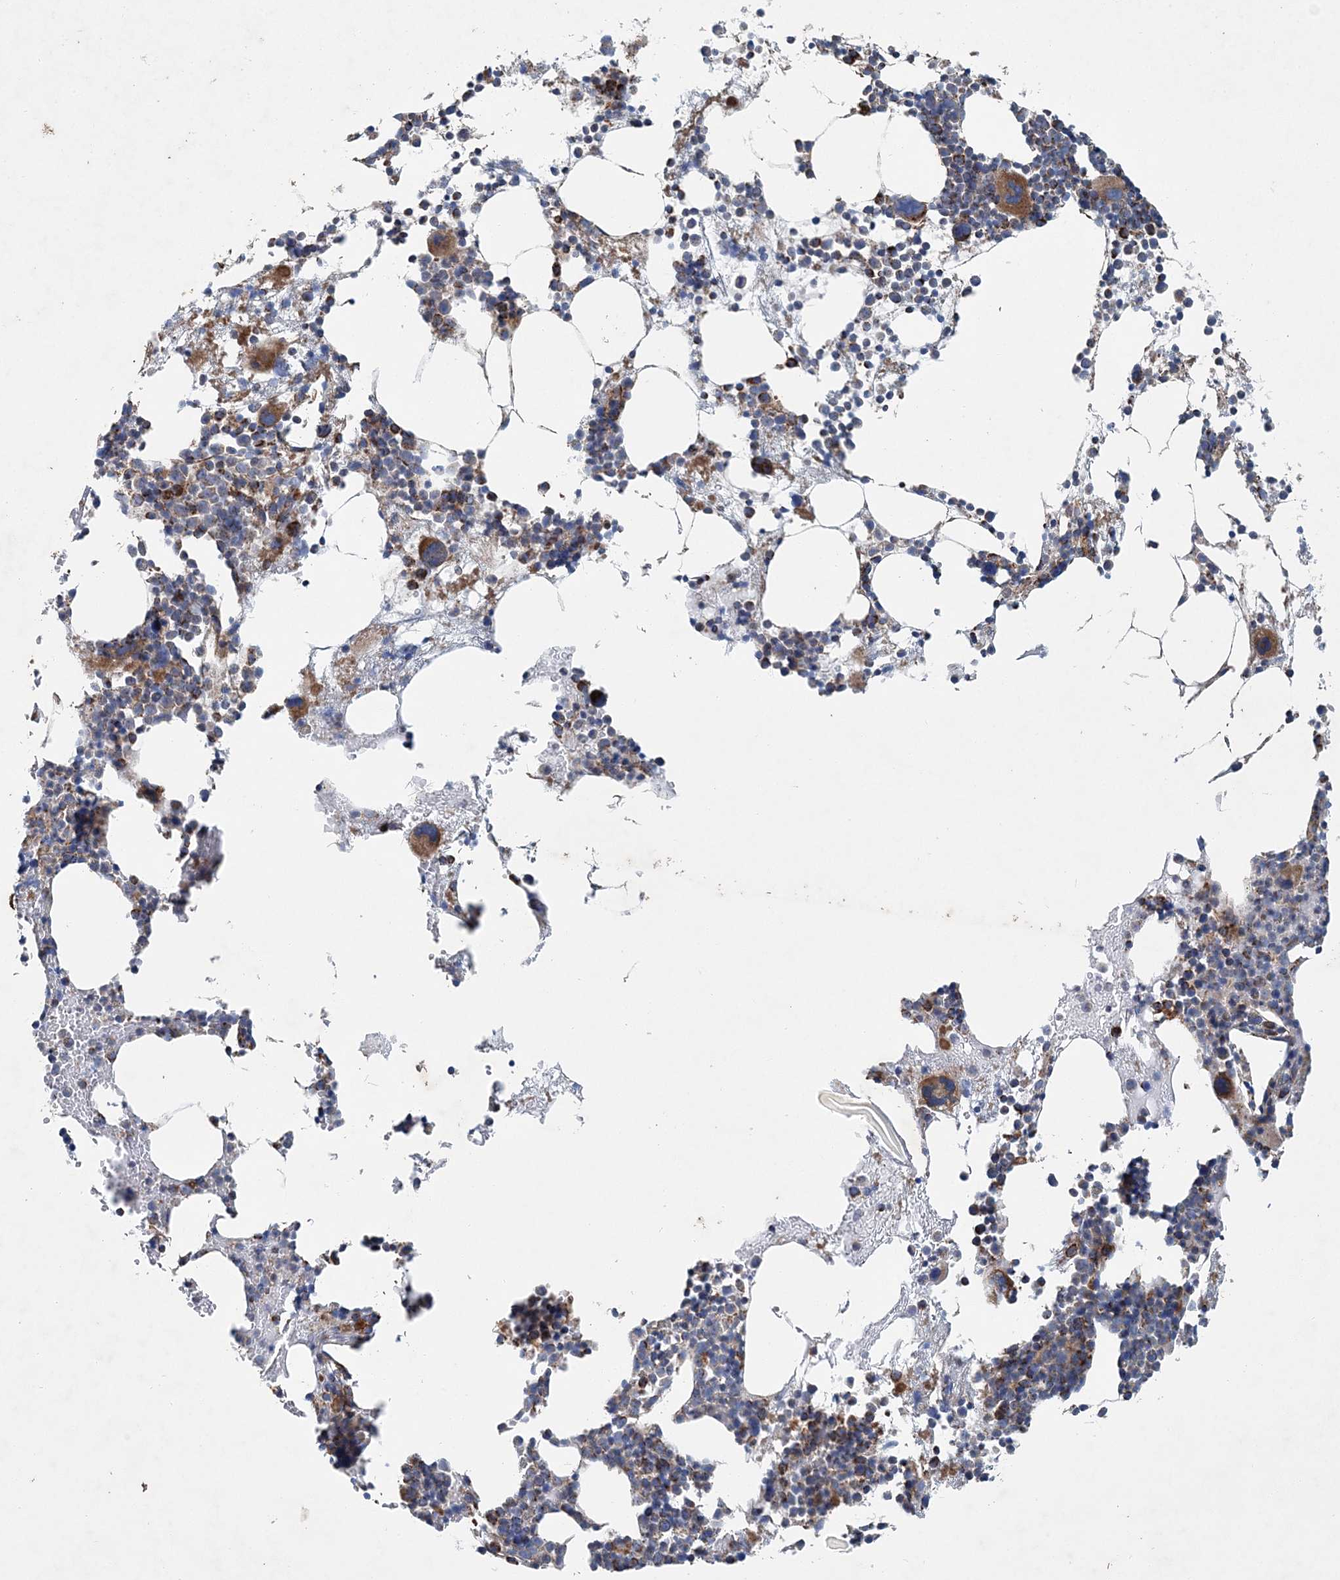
{"staining": {"intensity": "strong", "quantity": "25%-75%", "location": "cytoplasmic/membranous"}, "tissue": "bone marrow", "cell_type": "Hematopoietic cells", "image_type": "normal", "snomed": [{"axis": "morphology", "description": "Normal tissue, NOS"}, {"axis": "topography", "description": "Bone marrow"}], "caption": "The histopathology image exhibits immunohistochemical staining of normal bone marrow. There is strong cytoplasmic/membranous positivity is present in approximately 25%-75% of hematopoietic cells.", "gene": "SPAG16", "patient": {"sex": "female", "age": 52}}